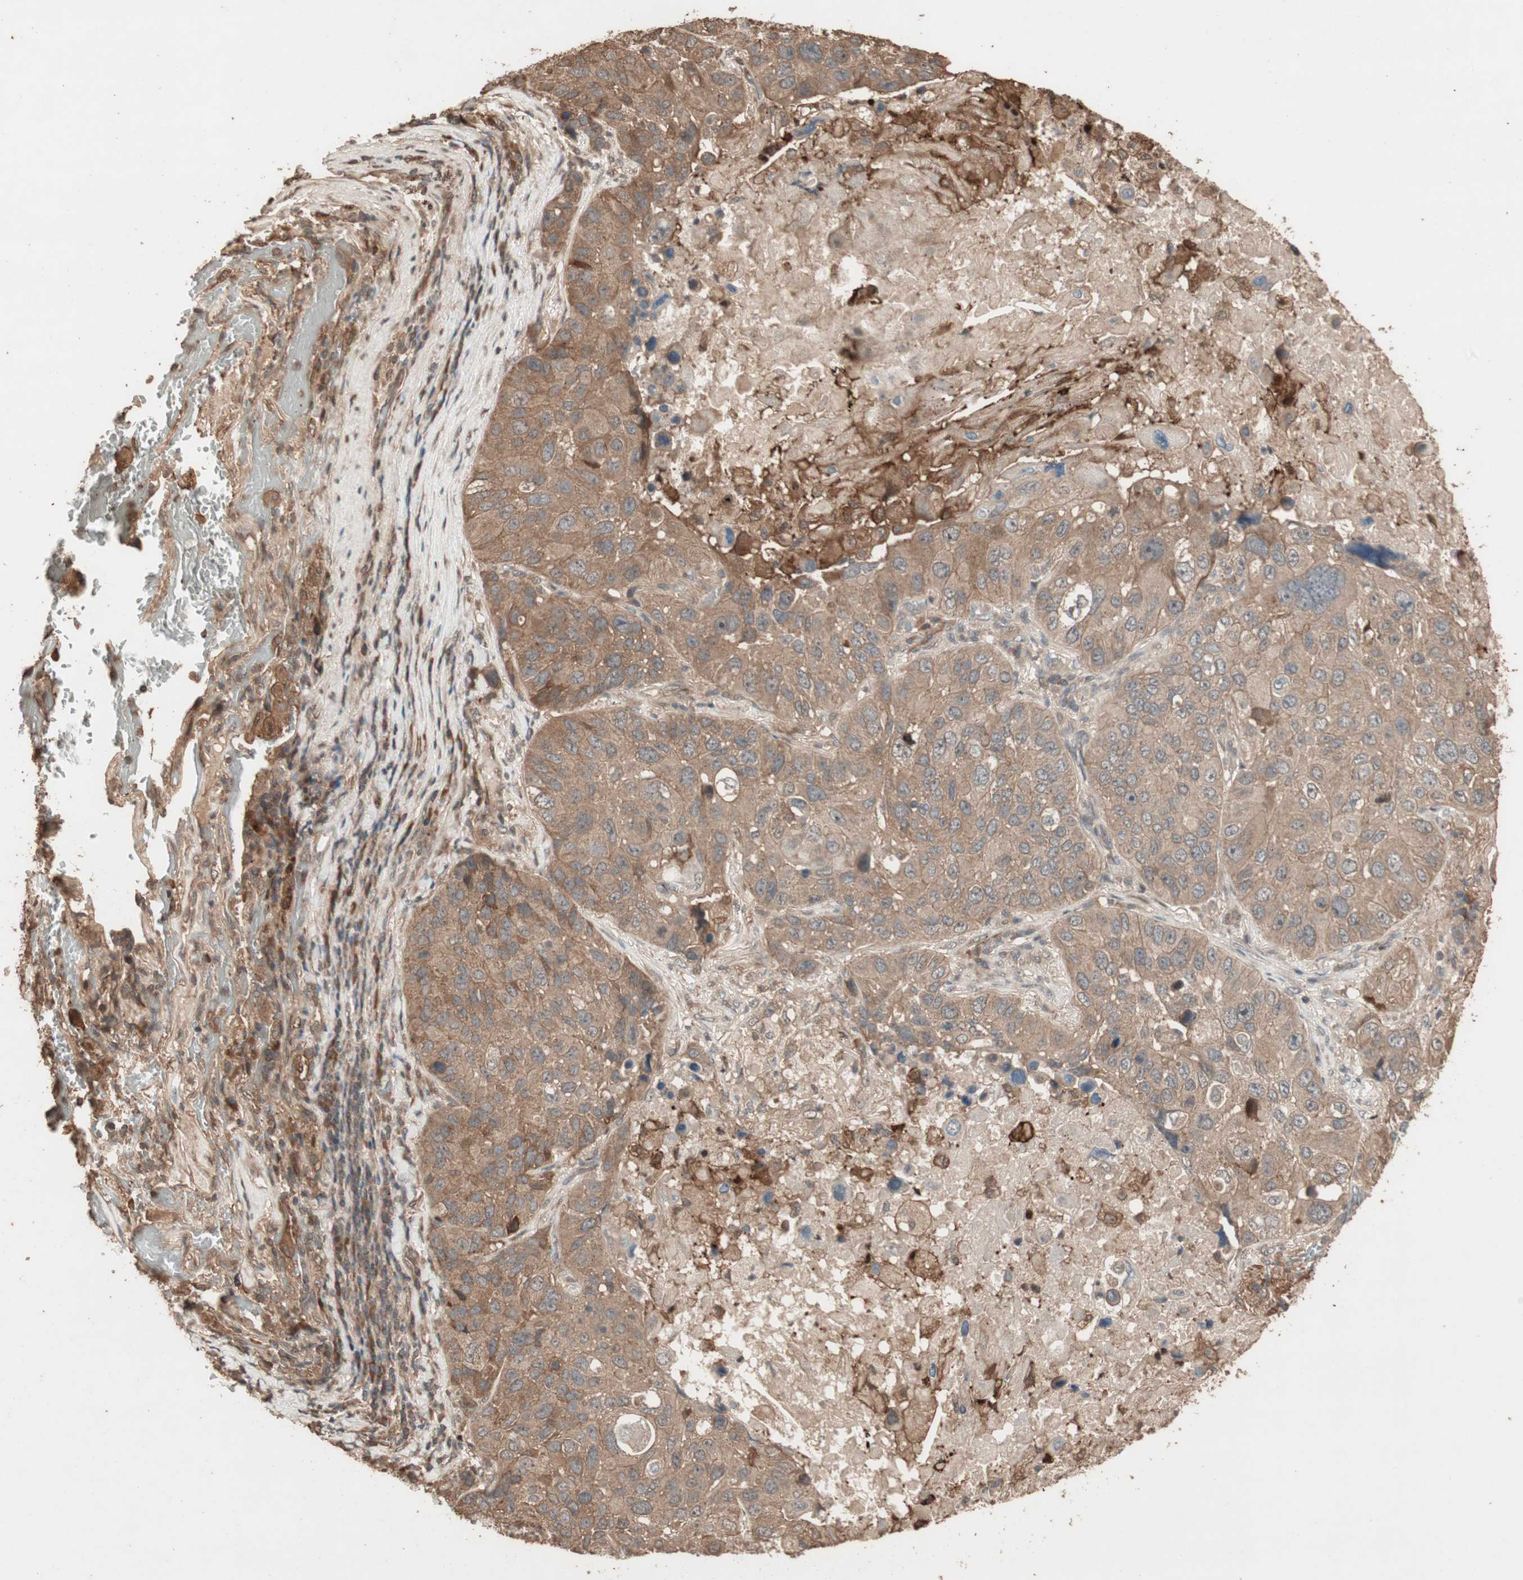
{"staining": {"intensity": "moderate", "quantity": ">75%", "location": "cytoplasmic/membranous"}, "tissue": "lung cancer", "cell_type": "Tumor cells", "image_type": "cancer", "snomed": [{"axis": "morphology", "description": "Squamous cell carcinoma, NOS"}, {"axis": "topography", "description": "Lung"}], "caption": "IHC of human squamous cell carcinoma (lung) demonstrates medium levels of moderate cytoplasmic/membranous expression in approximately >75% of tumor cells.", "gene": "USP20", "patient": {"sex": "male", "age": 57}}